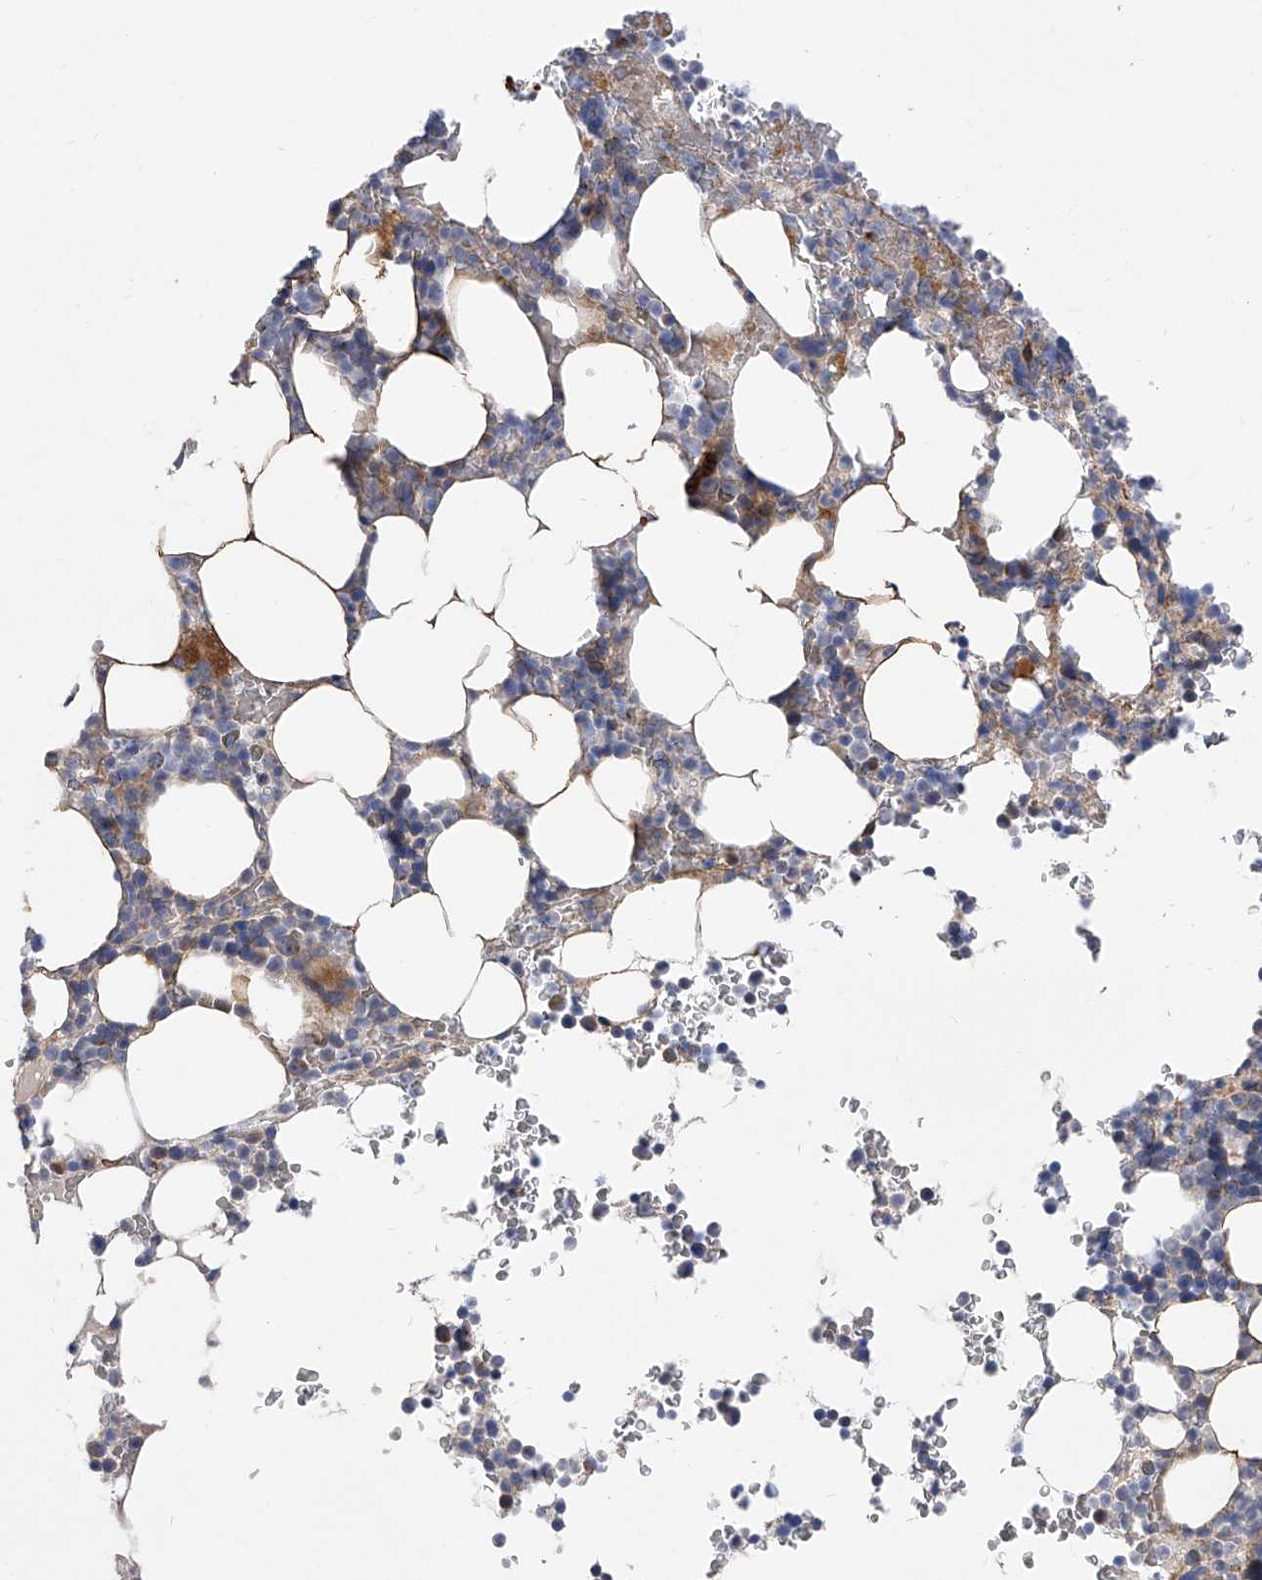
{"staining": {"intensity": "moderate", "quantity": "<25%", "location": "cytoplasmic/membranous"}, "tissue": "bone marrow", "cell_type": "Hematopoietic cells", "image_type": "normal", "snomed": [{"axis": "morphology", "description": "Normal tissue, NOS"}, {"axis": "topography", "description": "Bone marrow"}], "caption": "This is an image of immunohistochemistry (IHC) staining of benign bone marrow, which shows moderate positivity in the cytoplasmic/membranous of hematopoietic cells.", "gene": "PDSS2", "patient": {"sex": "male", "age": 58}}